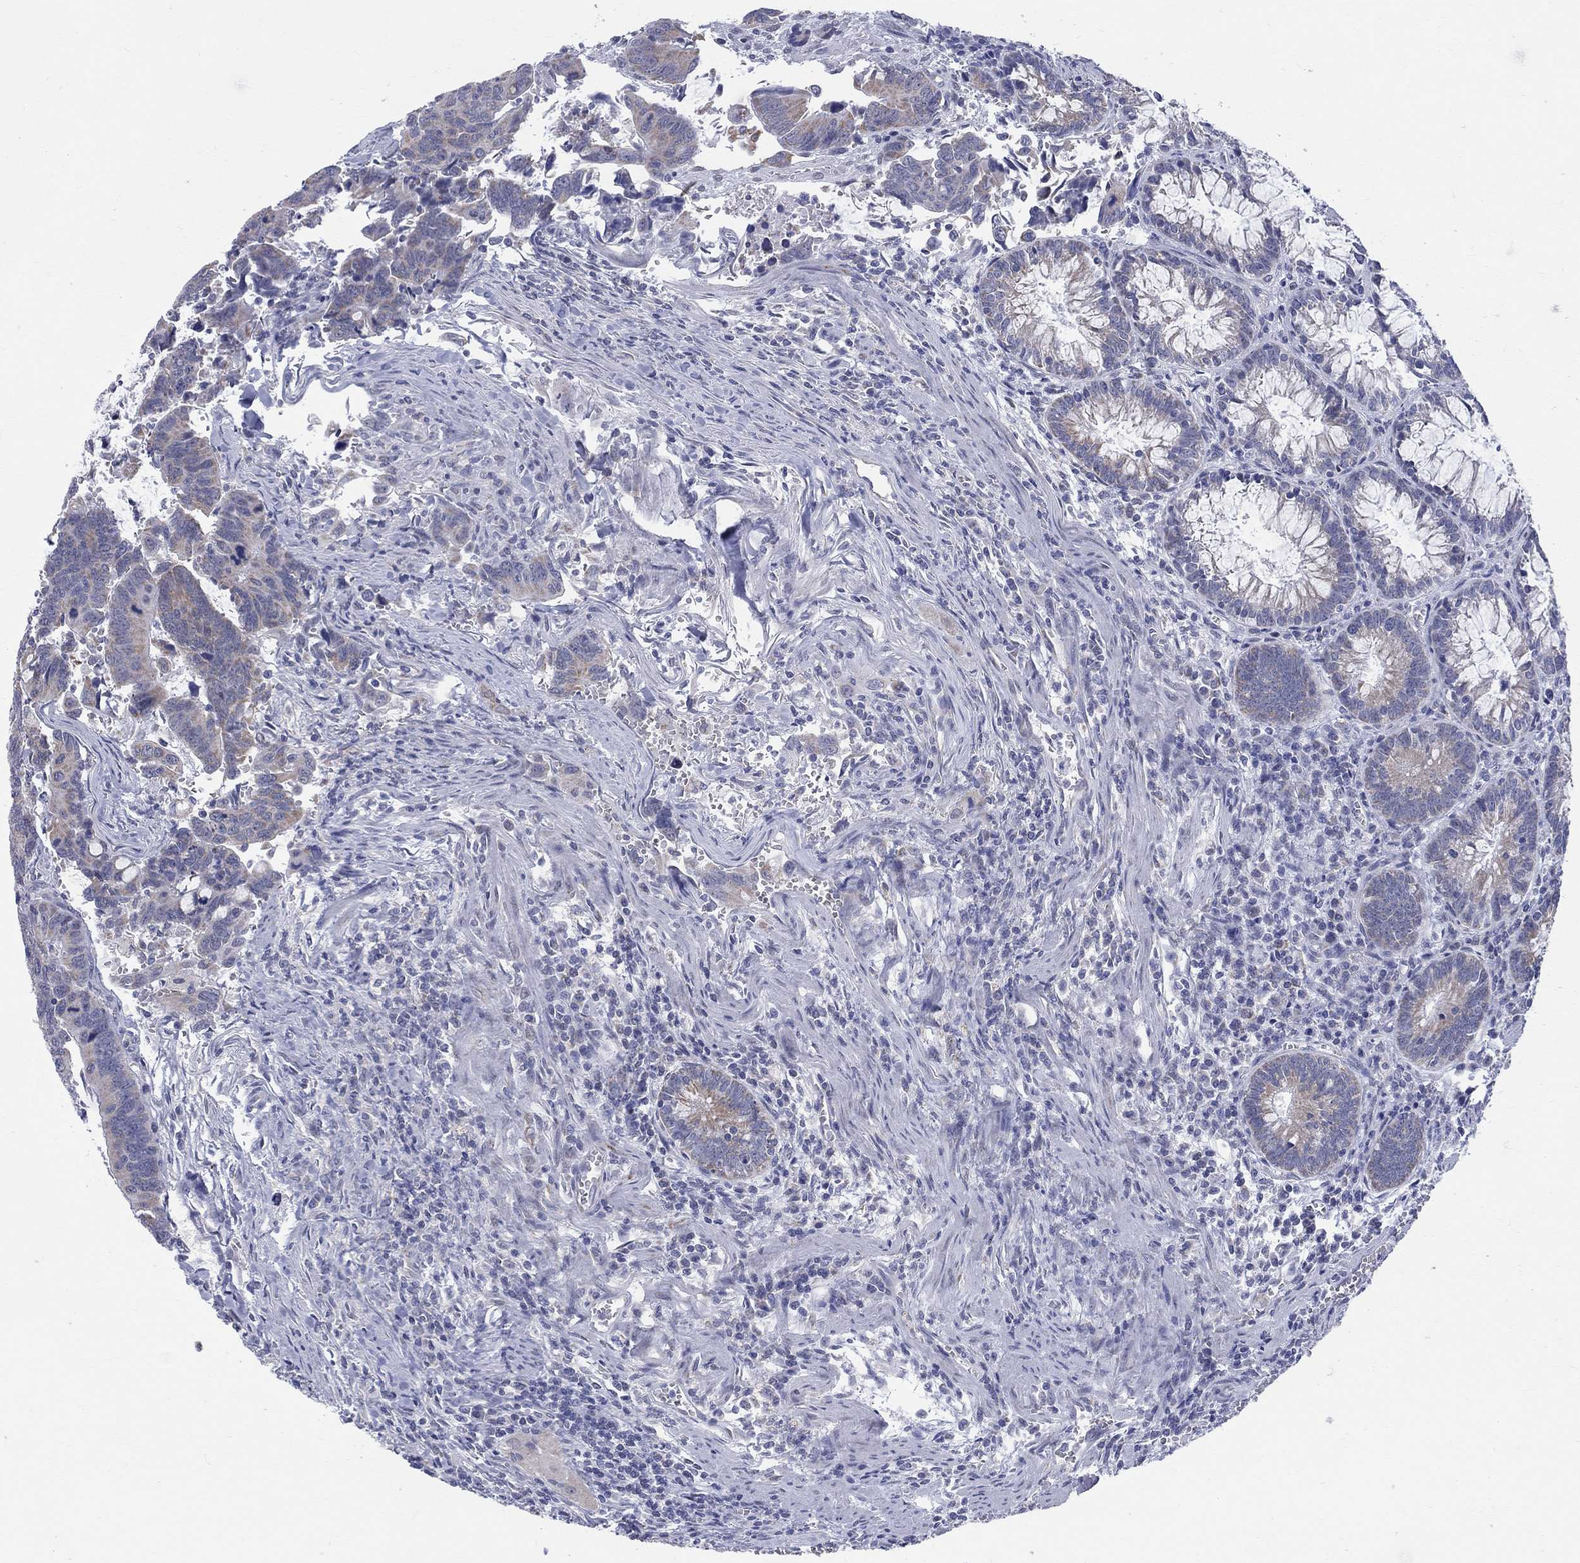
{"staining": {"intensity": "moderate", "quantity": ">75%", "location": "cytoplasmic/membranous"}, "tissue": "colorectal cancer", "cell_type": "Tumor cells", "image_type": "cancer", "snomed": [{"axis": "morphology", "description": "Adenocarcinoma, NOS"}, {"axis": "topography", "description": "Rectum"}], "caption": "Immunohistochemical staining of colorectal cancer shows medium levels of moderate cytoplasmic/membranous protein positivity in about >75% of tumor cells. (brown staining indicates protein expression, while blue staining denotes nuclei).", "gene": "KISS1R", "patient": {"sex": "male", "age": 67}}